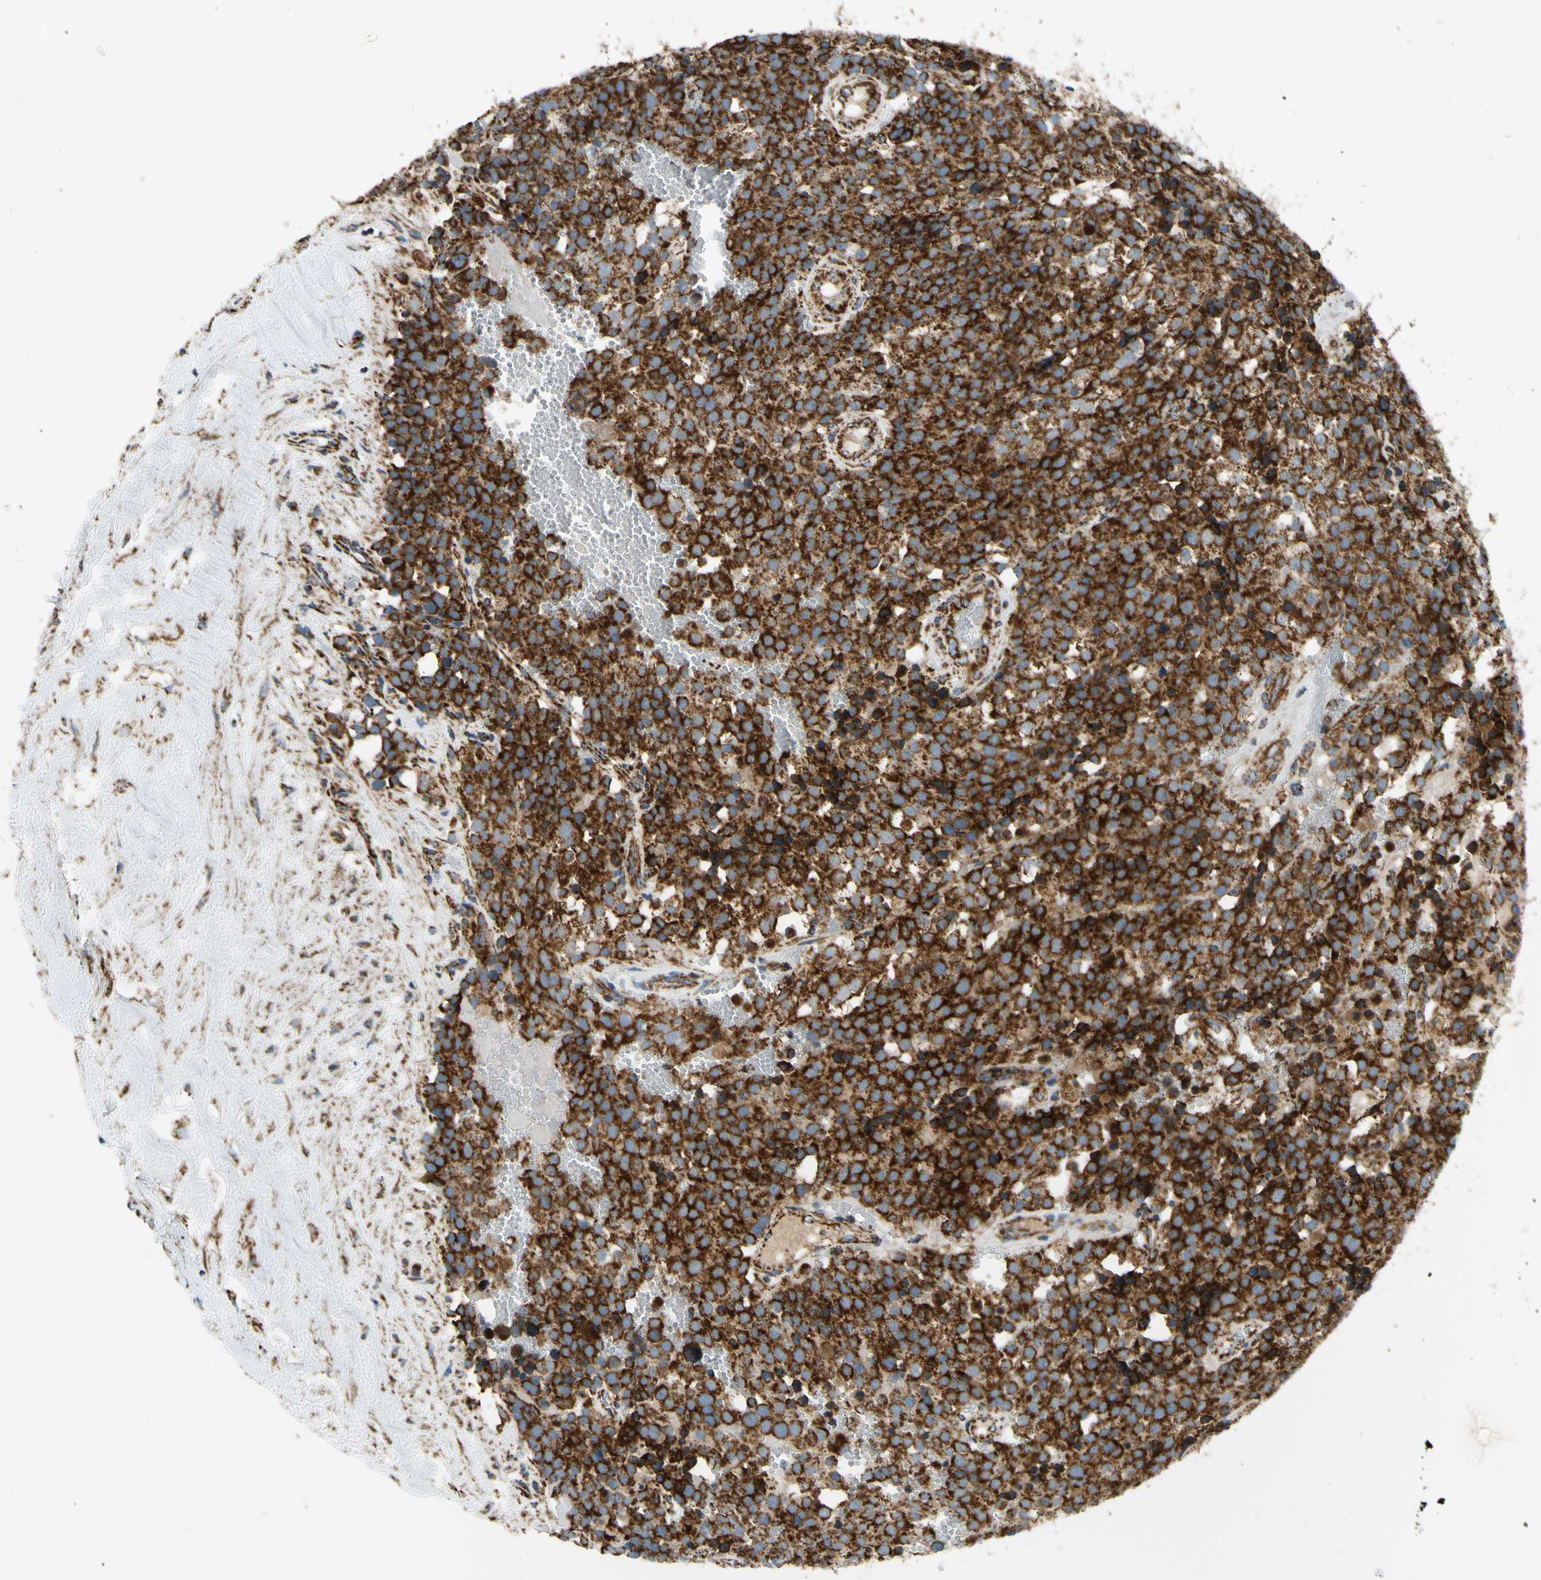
{"staining": {"intensity": "strong", "quantity": ">75%", "location": "cytoplasmic/membranous"}, "tissue": "testis cancer", "cell_type": "Tumor cells", "image_type": "cancer", "snomed": [{"axis": "morphology", "description": "Seminoma, NOS"}, {"axis": "topography", "description": "Testis"}], "caption": "Immunohistochemical staining of human testis seminoma shows strong cytoplasmic/membranous protein staining in approximately >75% of tumor cells.", "gene": "MAVS", "patient": {"sex": "male", "age": 71}}